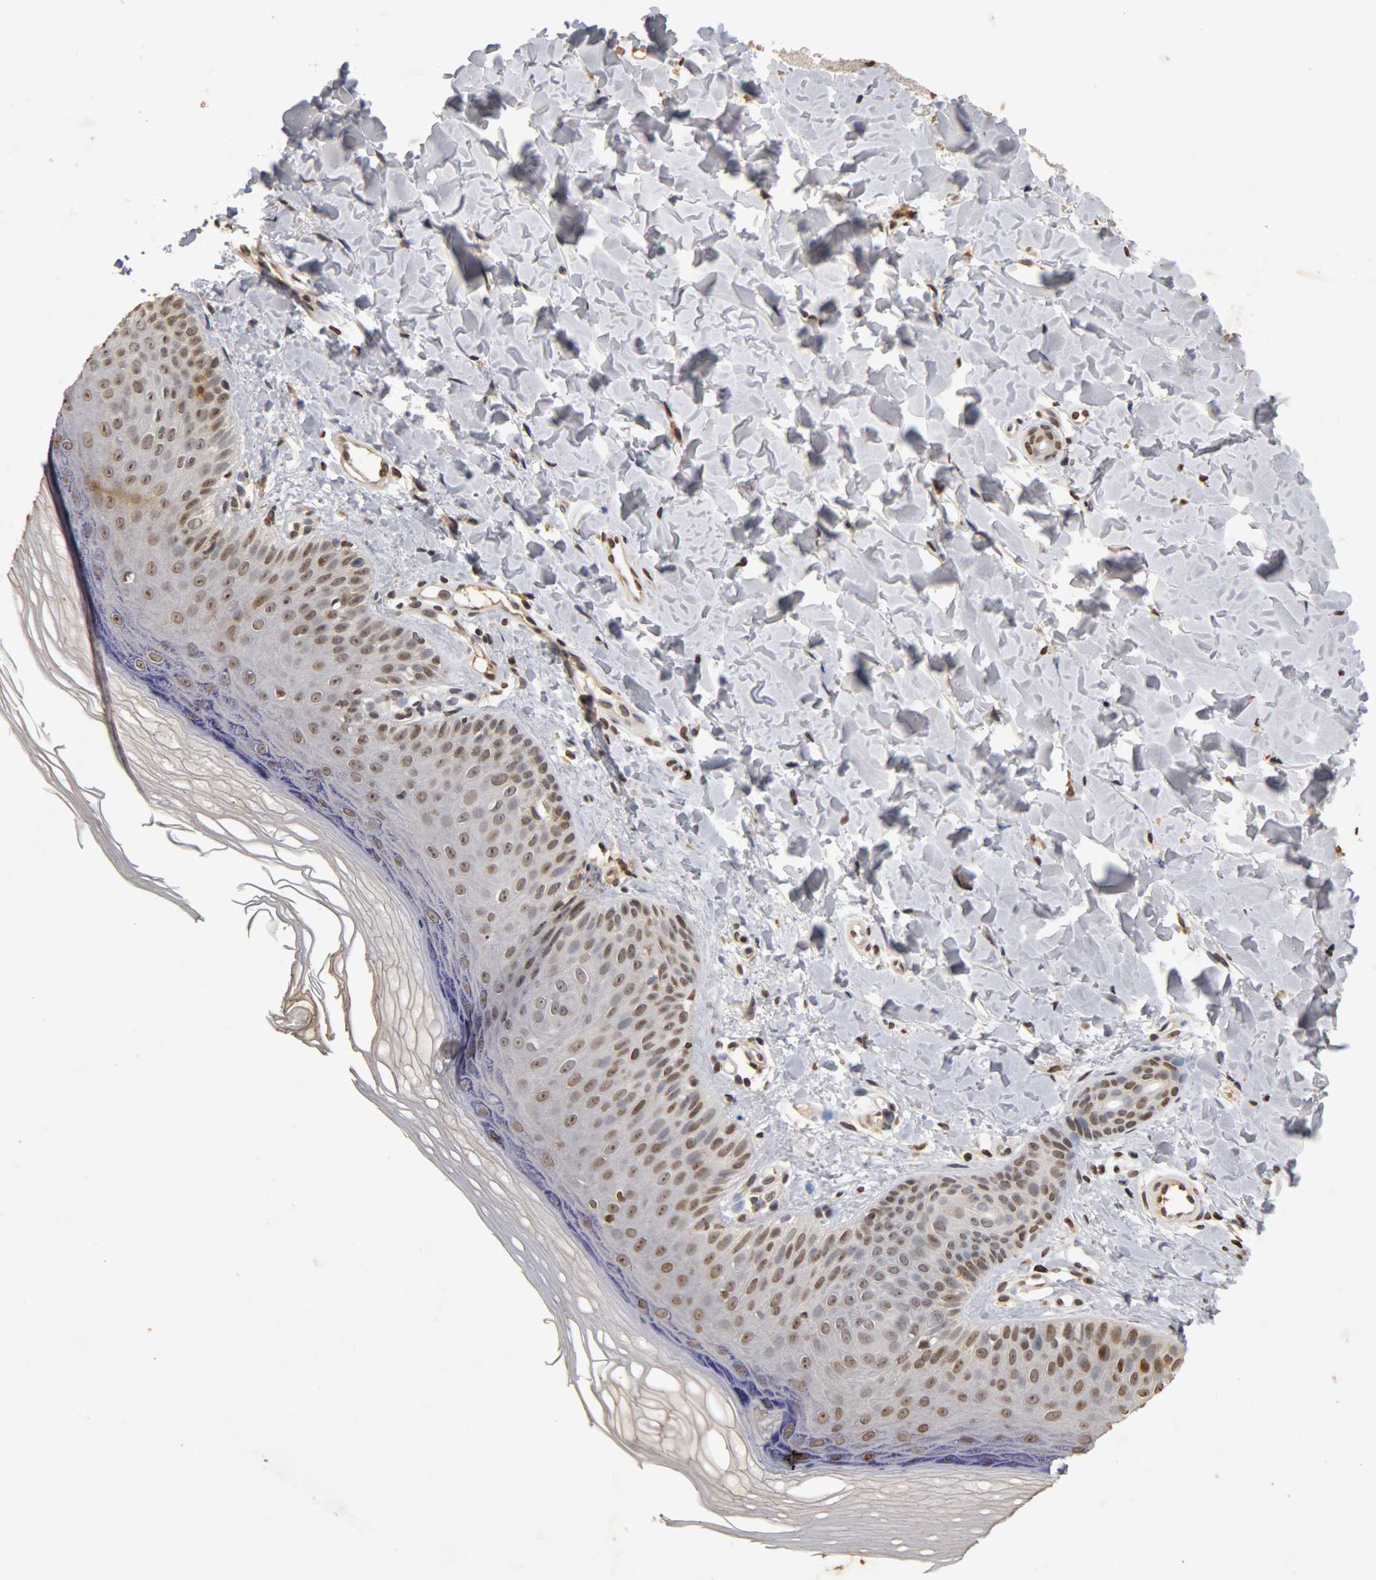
{"staining": {"intensity": "moderate", "quantity": ">75%", "location": "nuclear"}, "tissue": "skin", "cell_type": "Fibroblasts", "image_type": "normal", "snomed": [{"axis": "morphology", "description": "Normal tissue, NOS"}, {"axis": "topography", "description": "Skin"}], "caption": "Skin stained with immunohistochemistry reveals moderate nuclear staining in approximately >75% of fibroblasts. (Brightfield microscopy of DAB IHC at high magnification).", "gene": "ERCC2", "patient": {"sex": "male", "age": 26}}